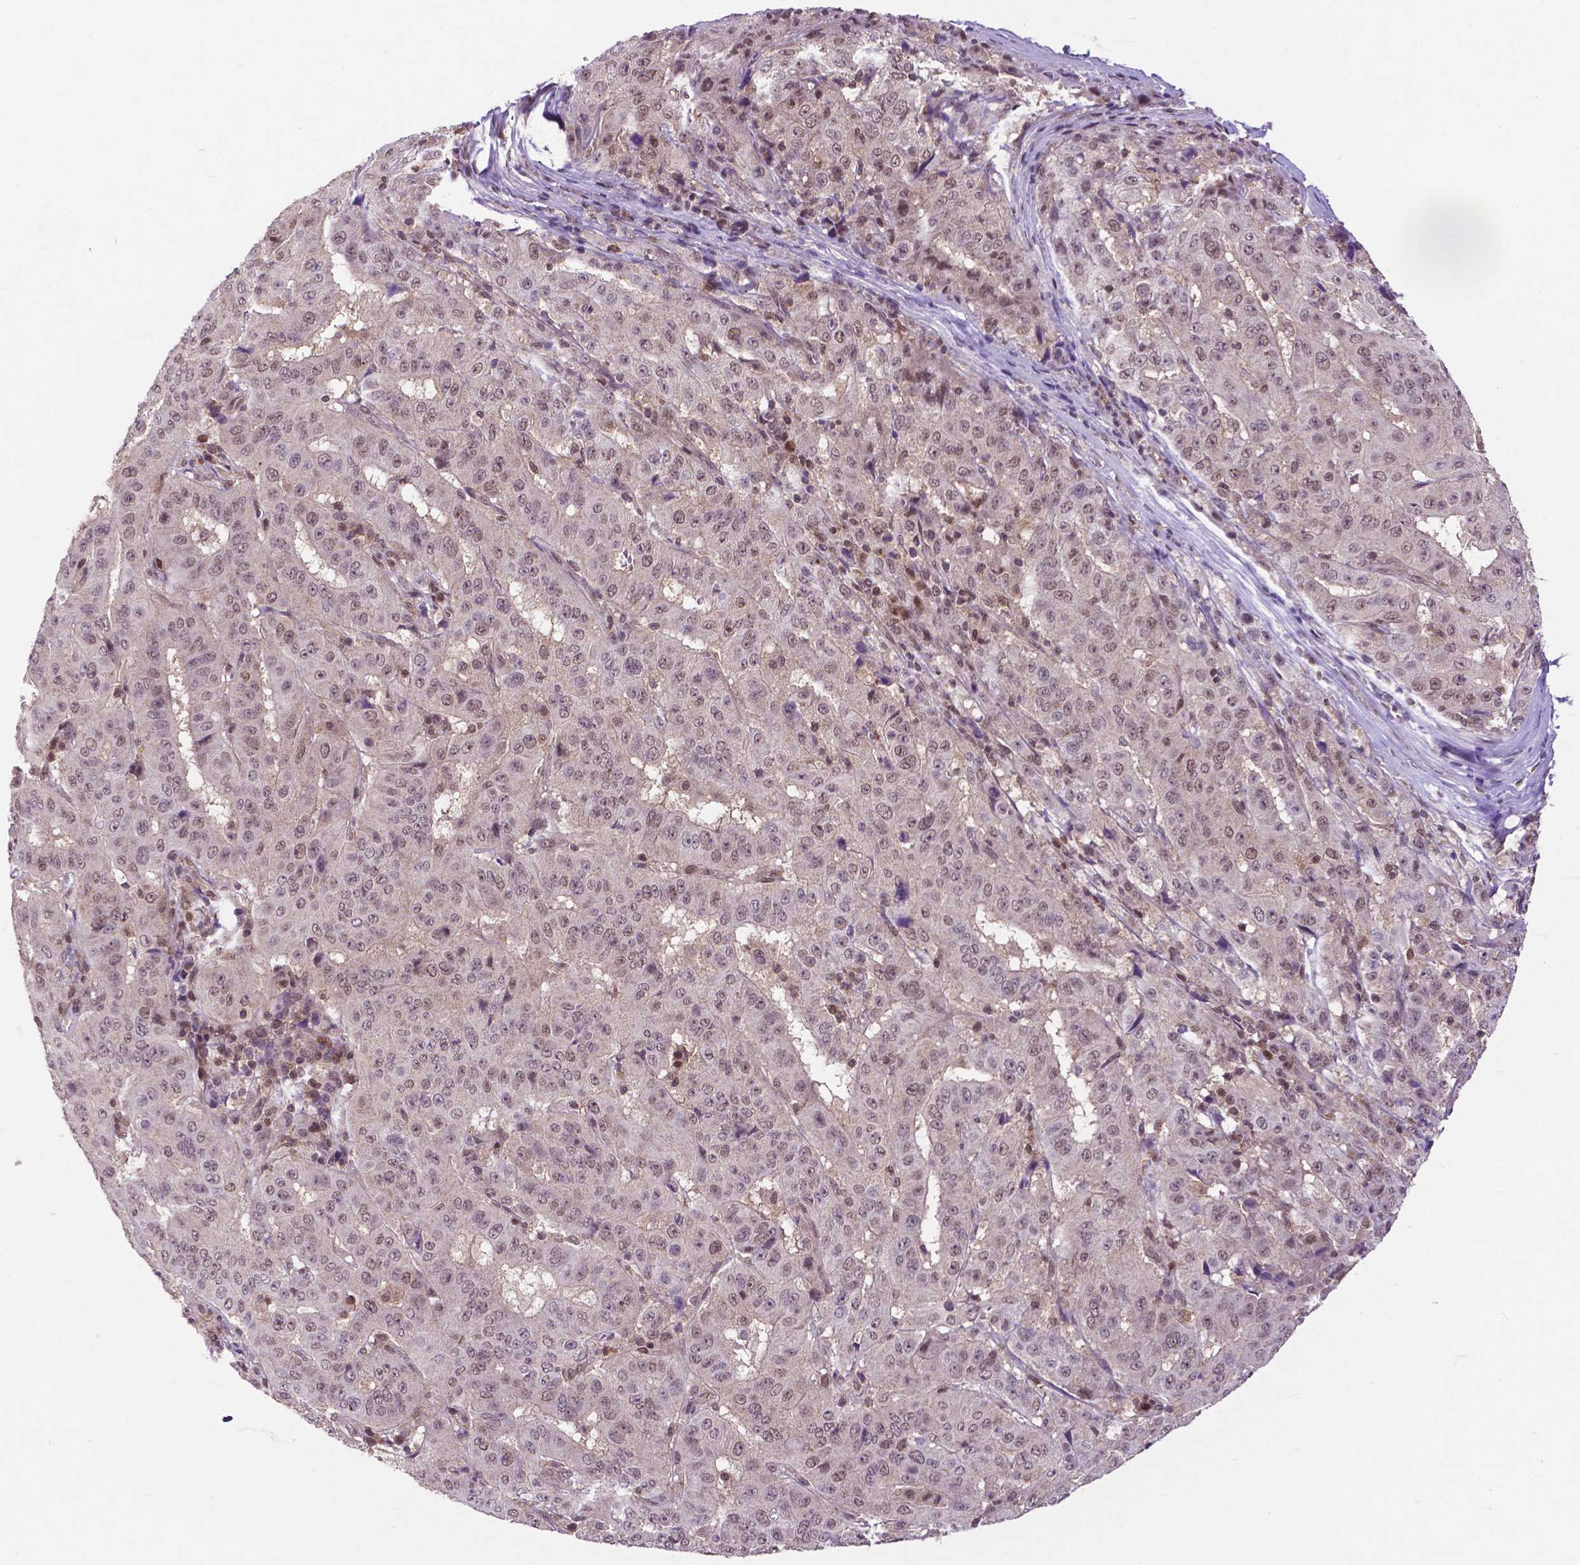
{"staining": {"intensity": "weak", "quantity": ">75%", "location": "nuclear"}, "tissue": "pancreatic cancer", "cell_type": "Tumor cells", "image_type": "cancer", "snomed": [{"axis": "morphology", "description": "Adenocarcinoma, NOS"}, {"axis": "topography", "description": "Pancreas"}], "caption": "Immunohistochemistry (IHC) histopathology image of human adenocarcinoma (pancreatic) stained for a protein (brown), which shows low levels of weak nuclear expression in about >75% of tumor cells.", "gene": "FAF1", "patient": {"sex": "male", "age": 63}}